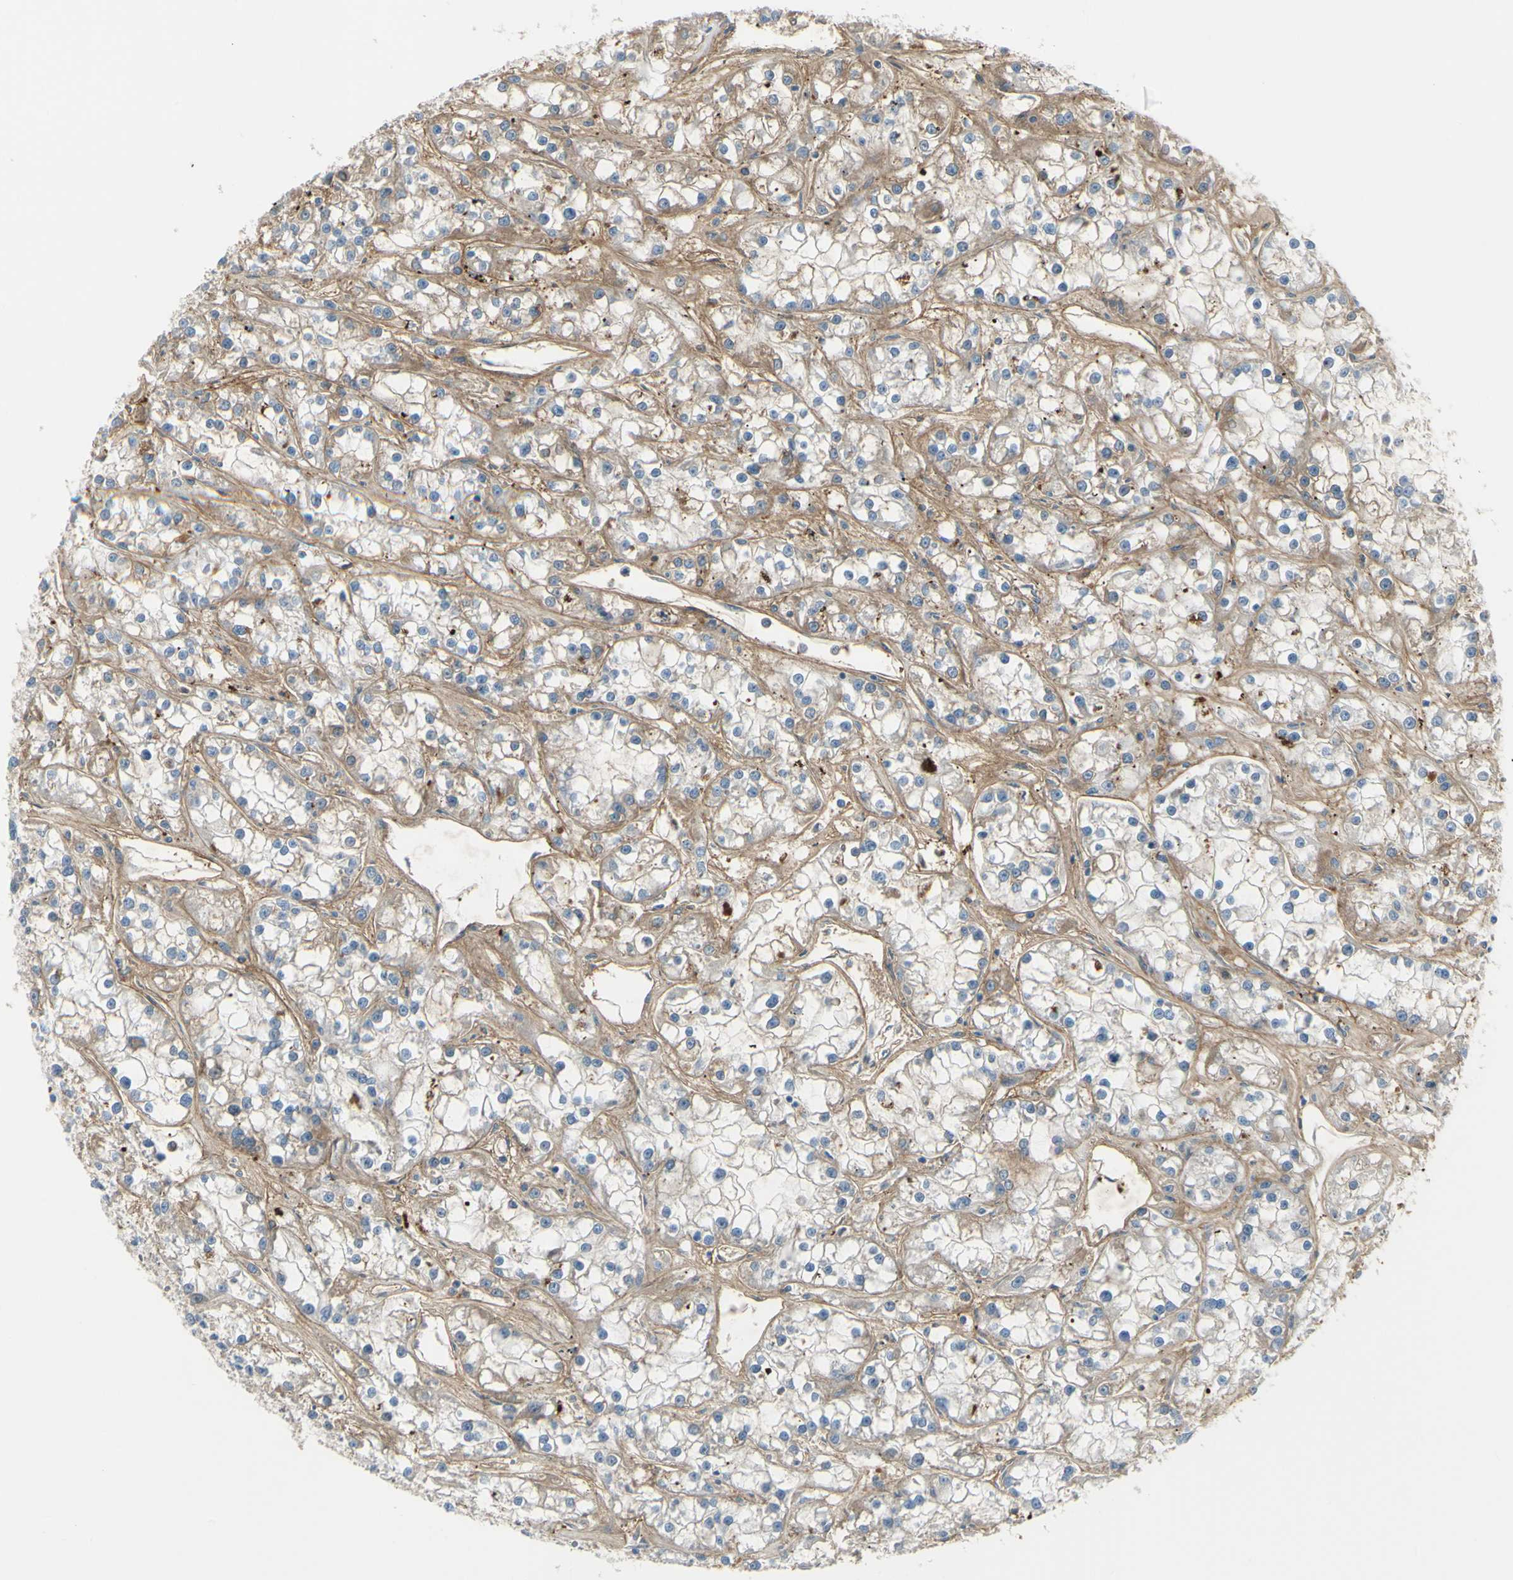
{"staining": {"intensity": "negative", "quantity": "none", "location": "none"}, "tissue": "renal cancer", "cell_type": "Tumor cells", "image_type": "cancer", "snomed": [{"axis": "morphology", "description": "Adenocarcinoma, NOS"}, {"axis": "topography", "description": "Kidney"}], "caption": "Tumor cells are negative for protein expression in human renal adenocarcinoma.", "gene": "NCBP2L", "patient": {"sex": "female", "age": 52}}